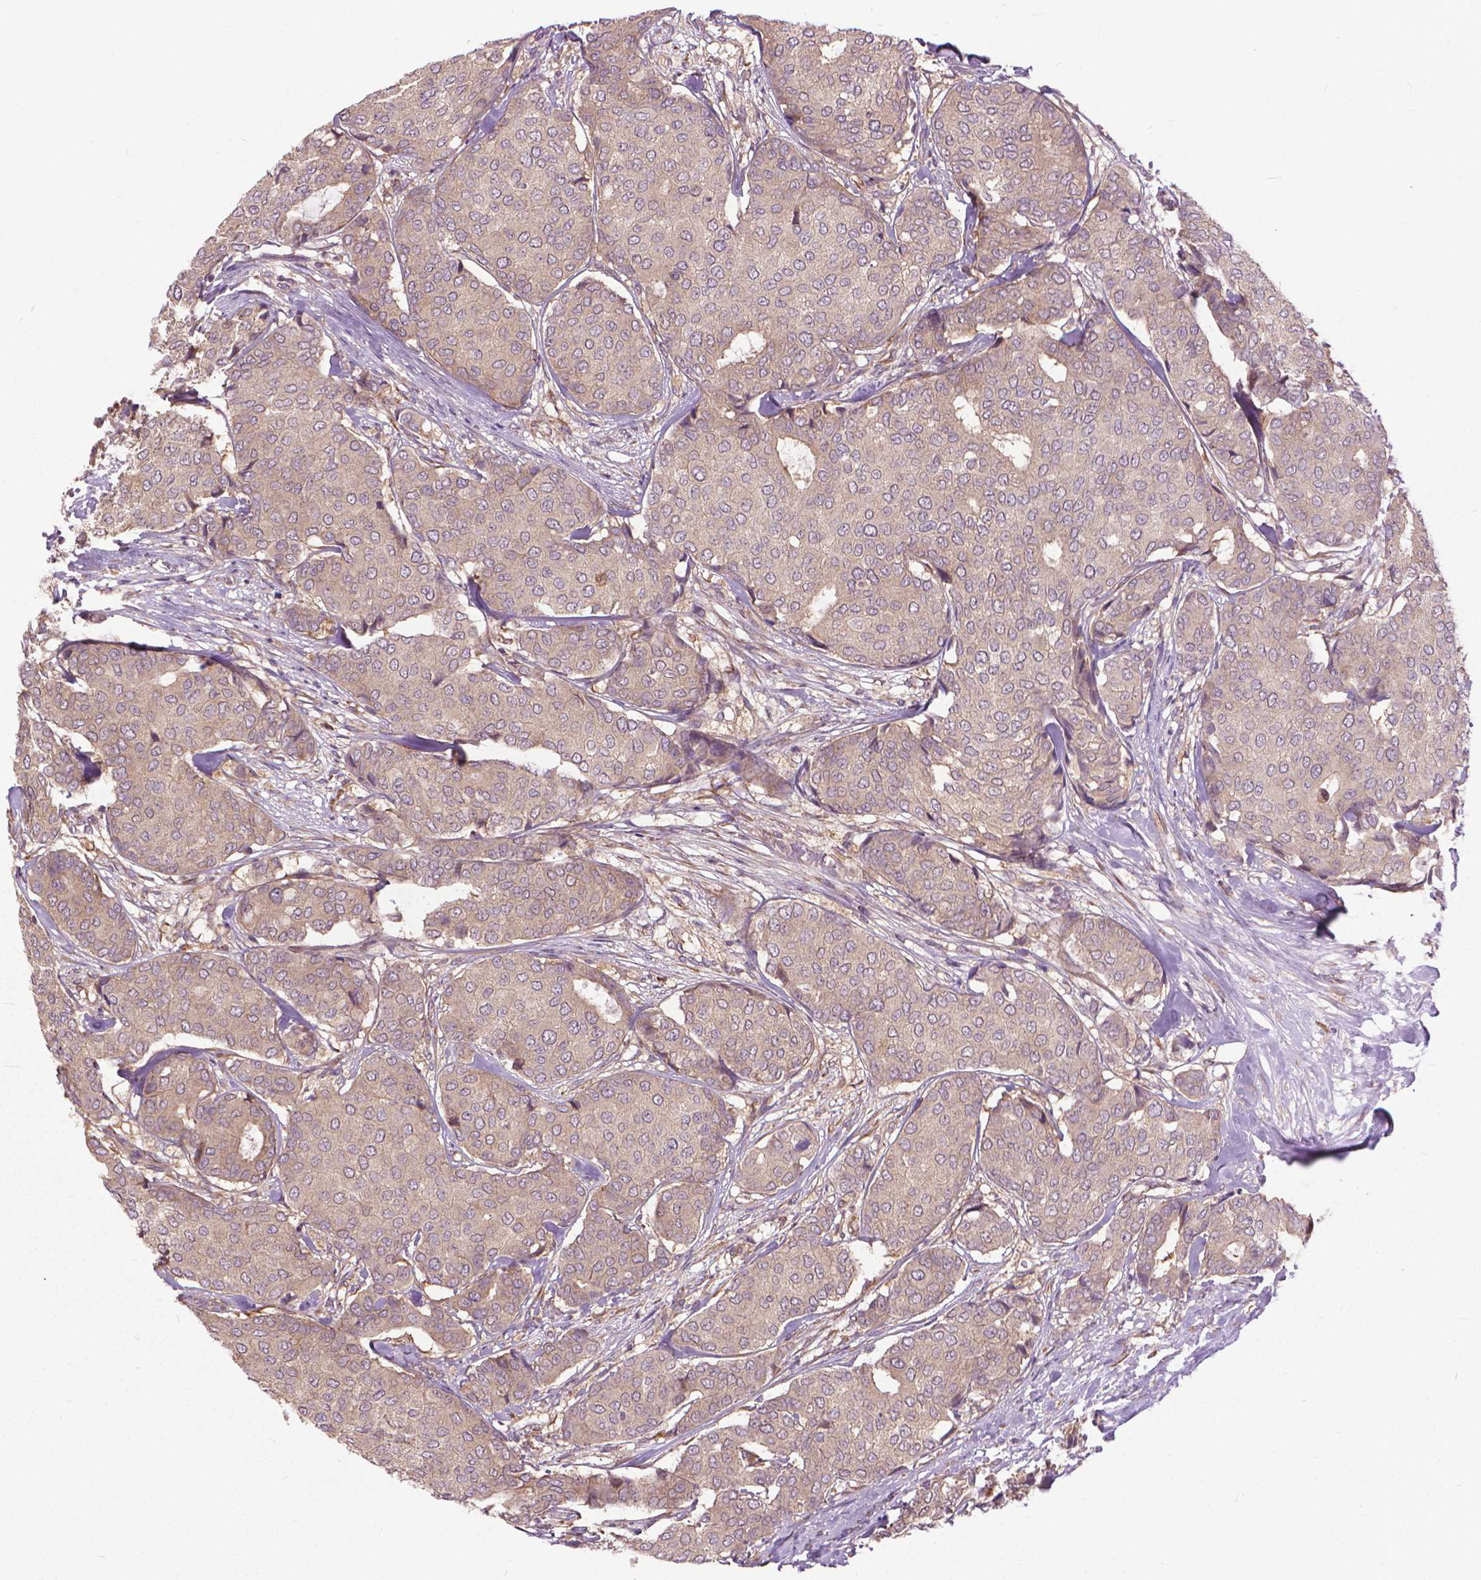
{"staining": {"intensity": "weak", "quantity": "25%-75%", "location": "cytoplasmic/membranous"}, "tissue": "breast cancer", "cell_type": "Tumor cells", "image_type": "cancer", "snomed": [{"axis": "morphology", "description": "Duct carcinoma"}, {"axis": "topography", "description": "Breast"}], "caption": "Immunohistochemistry histopathology image of human breast cancer stained for a protein (brown), which displays low levels of weak cytoplasmic/membranous expression in approximately 25%-75% of tumor cells.", "gene": "NUDT1", "patient": {"sex": "female", "age": 75}}